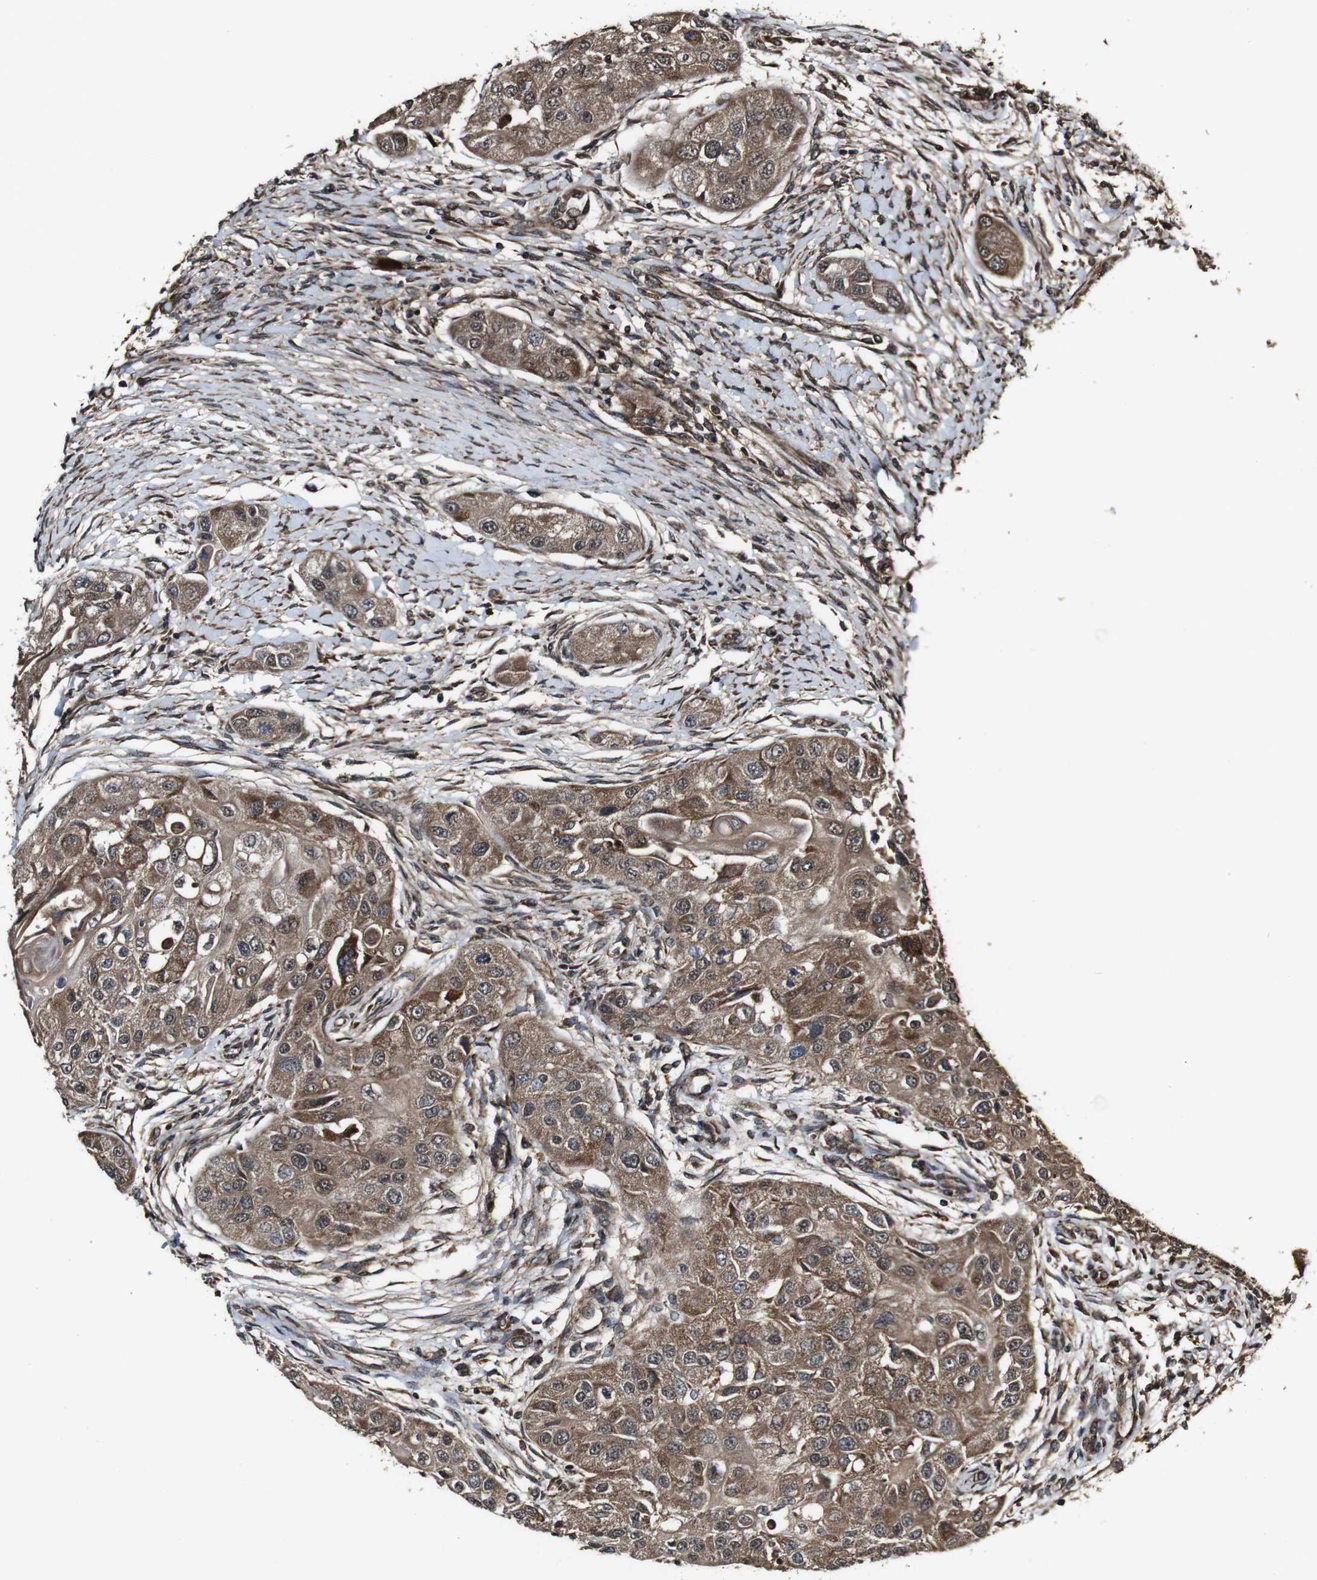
{"staining": {"intensity": "moderate", "quantity": ">75%", "location": "cytoplasmic/membranous"}, "tissue": "head and neck cancer", "cell_type": "Tumor cells", "image_type": "cancer", "snomed": [{"axis": "morphology", "description": "Normal tissue, NOS"}, {"axis": "morphology", "description": "Squamous cell carcinoma, NOS"}, {"axis": "topography", "description": "Skeletal muscle"}, {"axis": "topography", "description": "Head-Neck"}], "caption": "A micrograph showing moderate cytoplasmic/membranous expression in approximately >75% of tumor cells in head and neck cancer, as visualized by brown immunohistochemical staining.", "gene": "BTN3A3", "patient": {"sex": "male", "age": 51}}